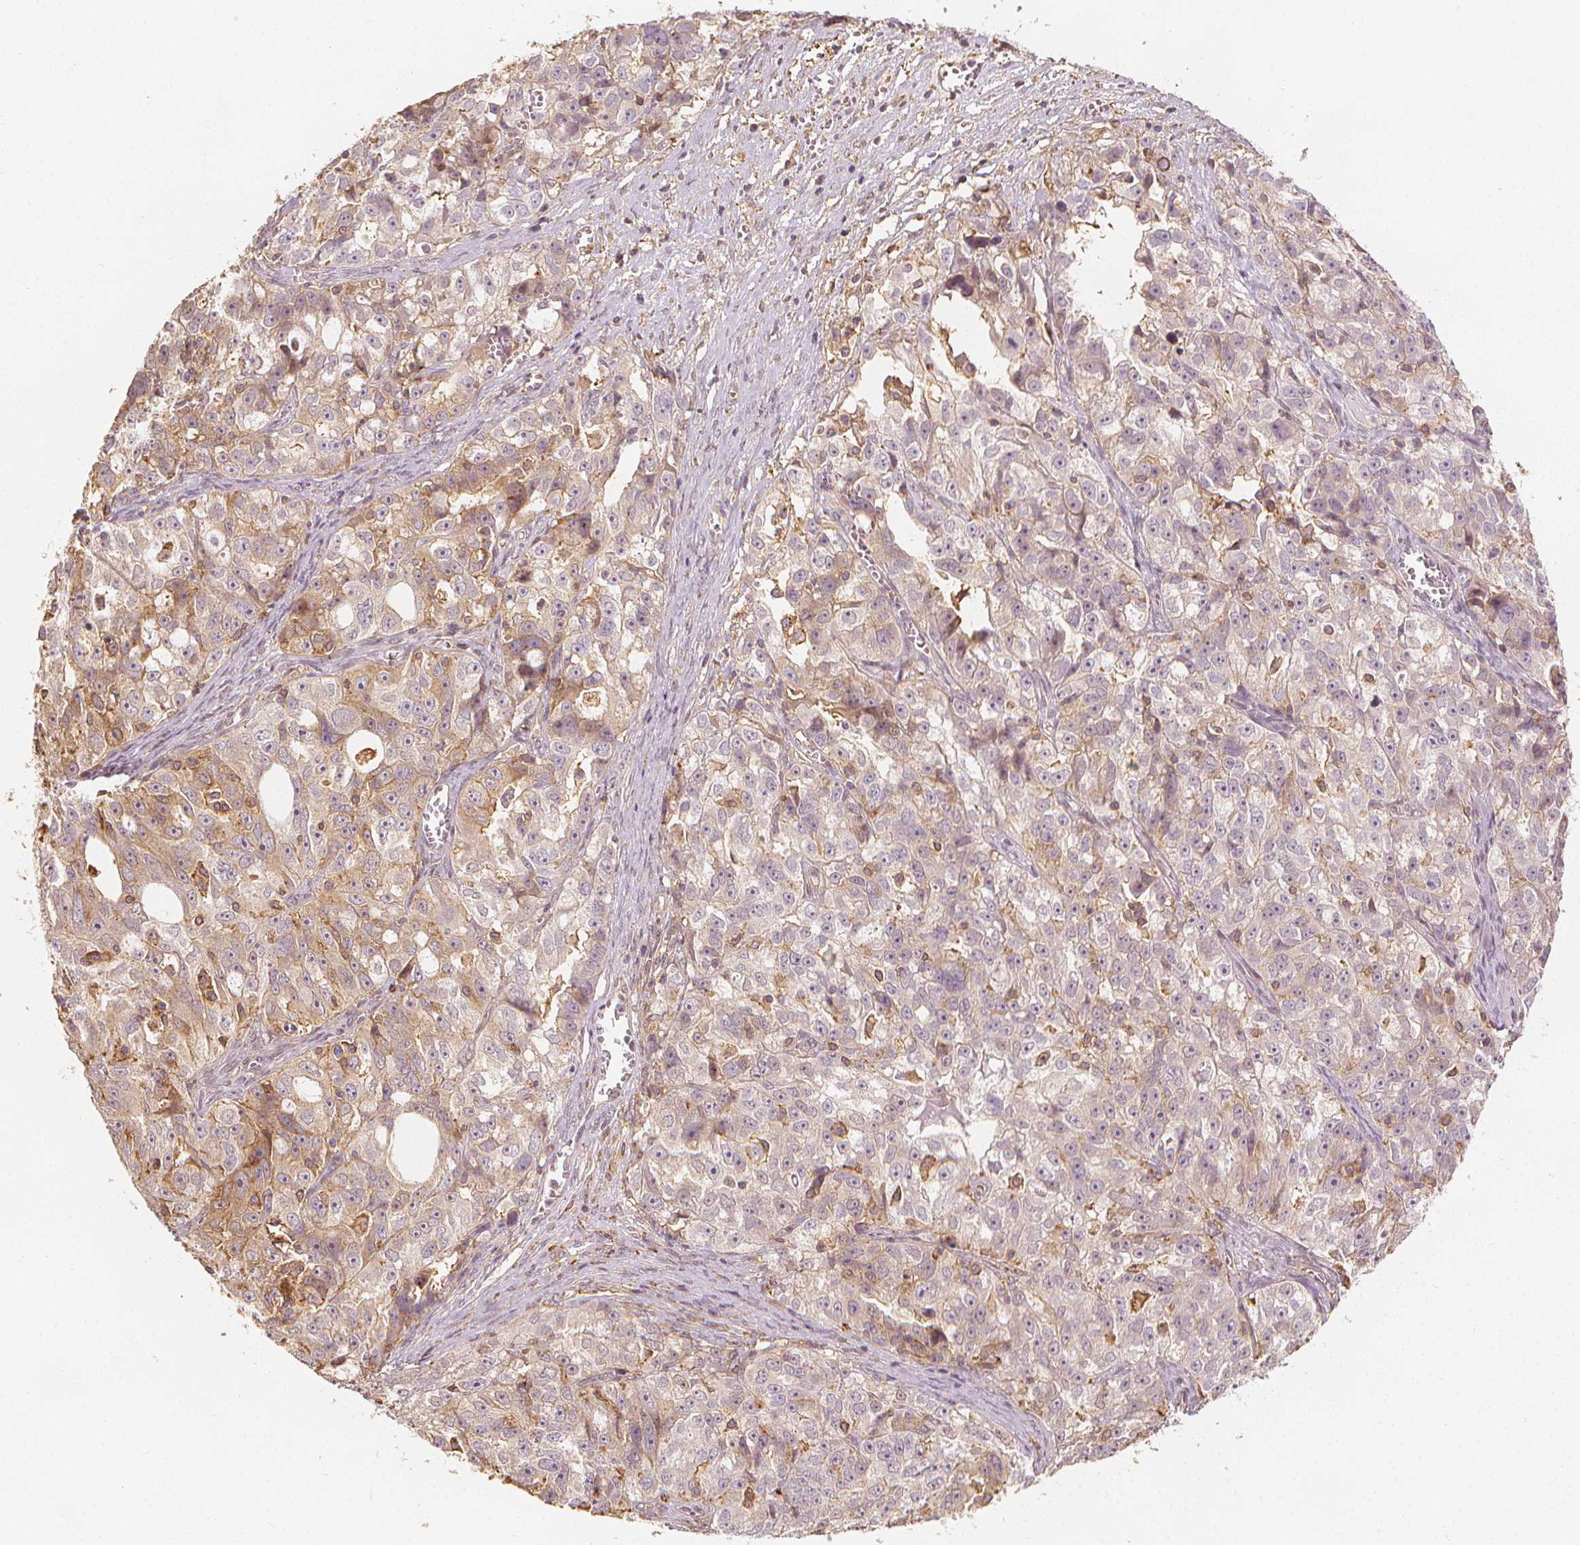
{"staining": {"intensity": "weak", "quantity": "25%-75%", "location": "cytoplasmic/membranous"}, "tissue": "ovarian cancer", "cell_type": "Tumor cells", "image_type": "cancer", "snomed": [{"axis": "morphology", "description": "Cystadenocarcinoma, serous, NOS"}, {"axis": "topography", "description": "Ovary"}], "caption": "A low amount of weak cytoplasmic/membranous expression is appreciated in about 25%-75% of tumor cells in ovarian cancer (serous cystadenocarcinoma) tissue.", "gene": "ARHGAP26", "patient": {"sex": "female", "age": 51}}